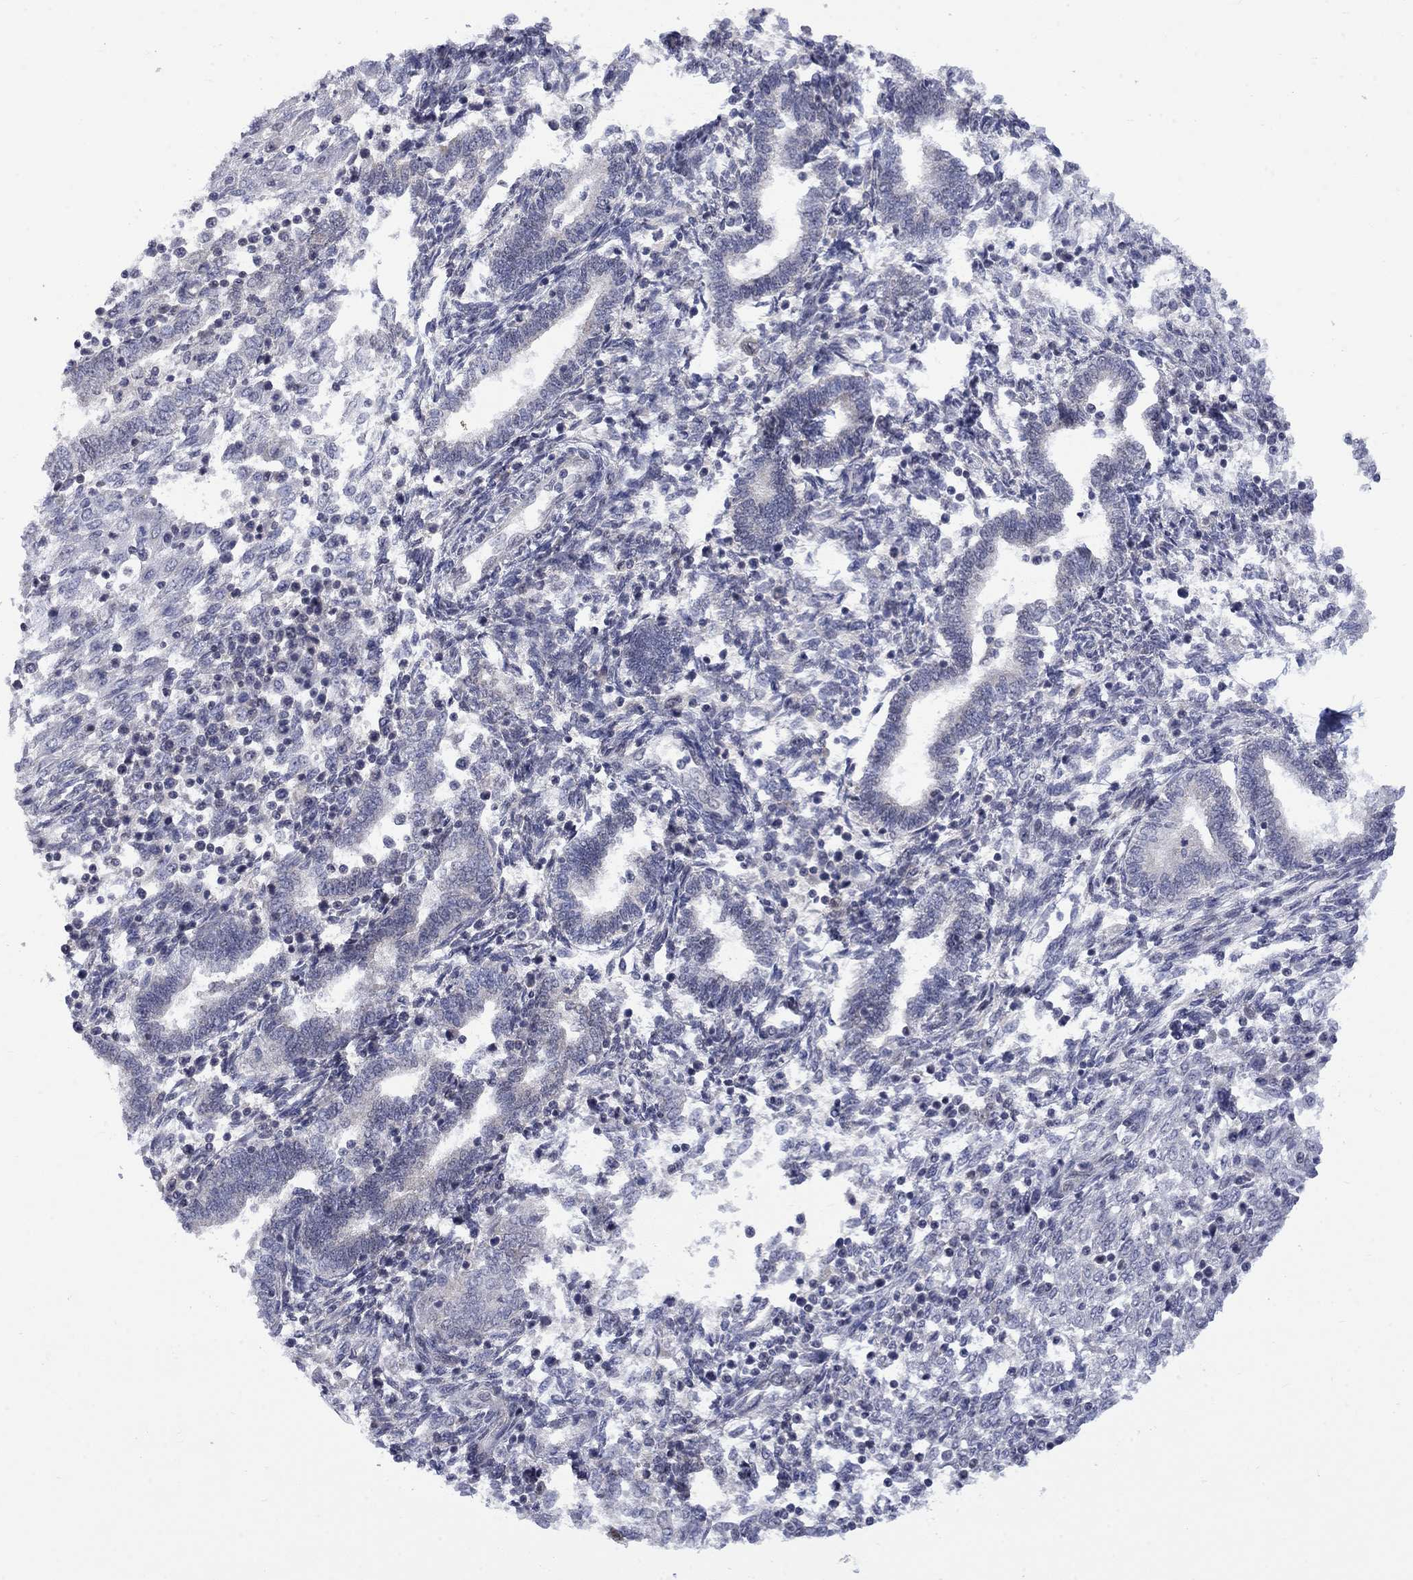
{"staining": {"intensity": "negative", "quantity": "none", "location": "none"}, "tissue": "endometrium", "cell_type": "Cells in endometrial stroma", "image_type": "normal", "snomed": [{"axis": "morphology", "description": "Normal tissue, NOS"}, {"axis": "topography", "description": "Endometrium"}], "caption": "IHC of normal endometrium reveals no staining in cells in endometrial stroma.", "gene": "KCNJ16", "patient": {"sex": "female", "age": 42}}